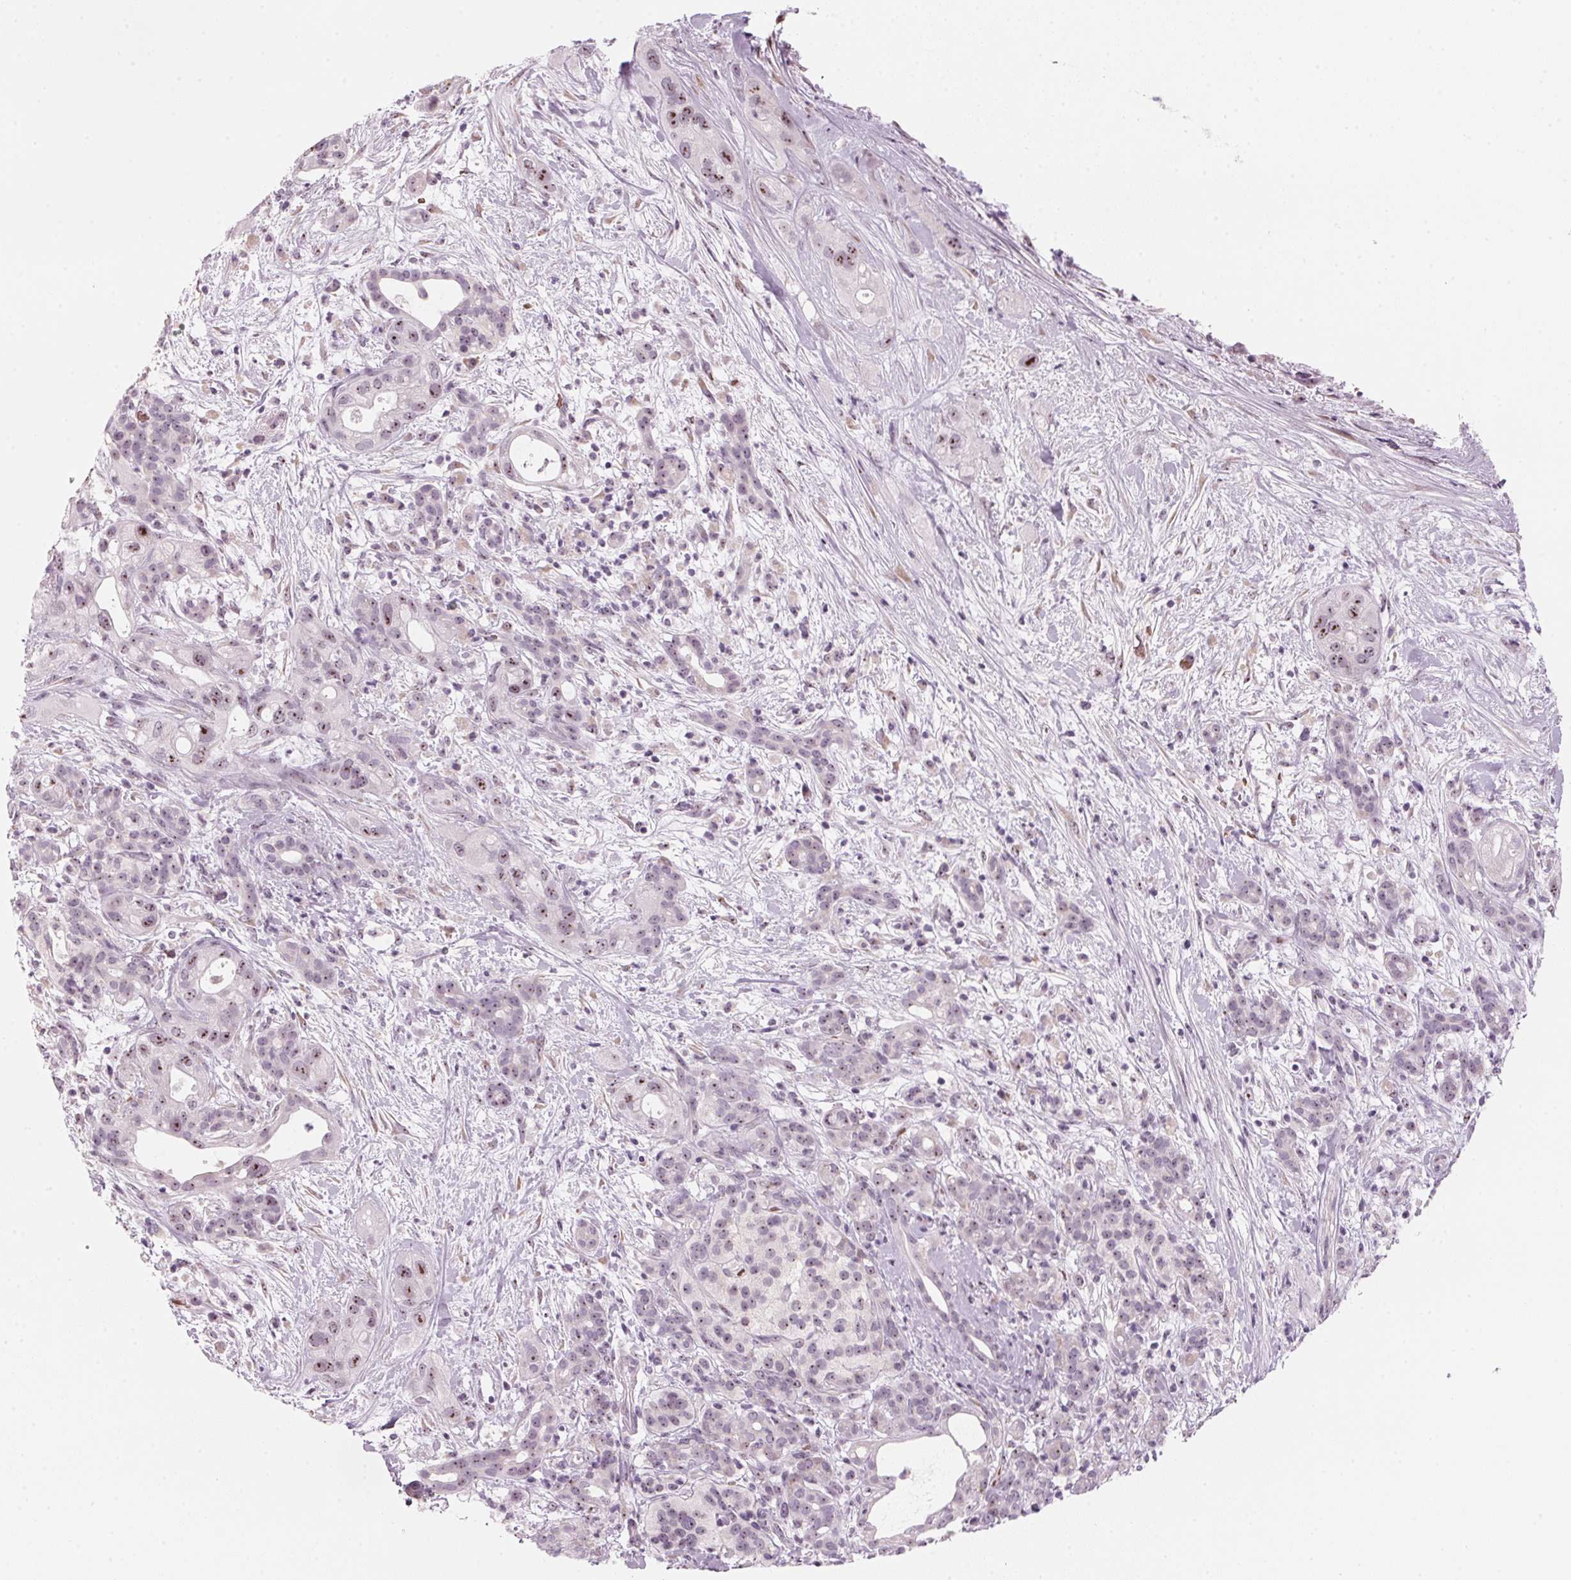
{"staining": {"intensity": "moderate", "quantity": ">75%", "location": "nuclear"}, "tissue": "pancreatic cancer", "cell_type": "Tumor cells", "image_type": "cancer", "snomed": [{"axis": "morphology", "description": "Adenocarcinoma, NOS"}, {"axis": "topography", "description": "Pancreas"}], "caption": "Immunohistochemical staining of adenocarcinoma (pancreatic) reveals medium levels of moderate nuclear expression in approximately >75% of tumor cells.", "gene": "DNTTIP2", "patient": {"sex": "male", "age": 44}}